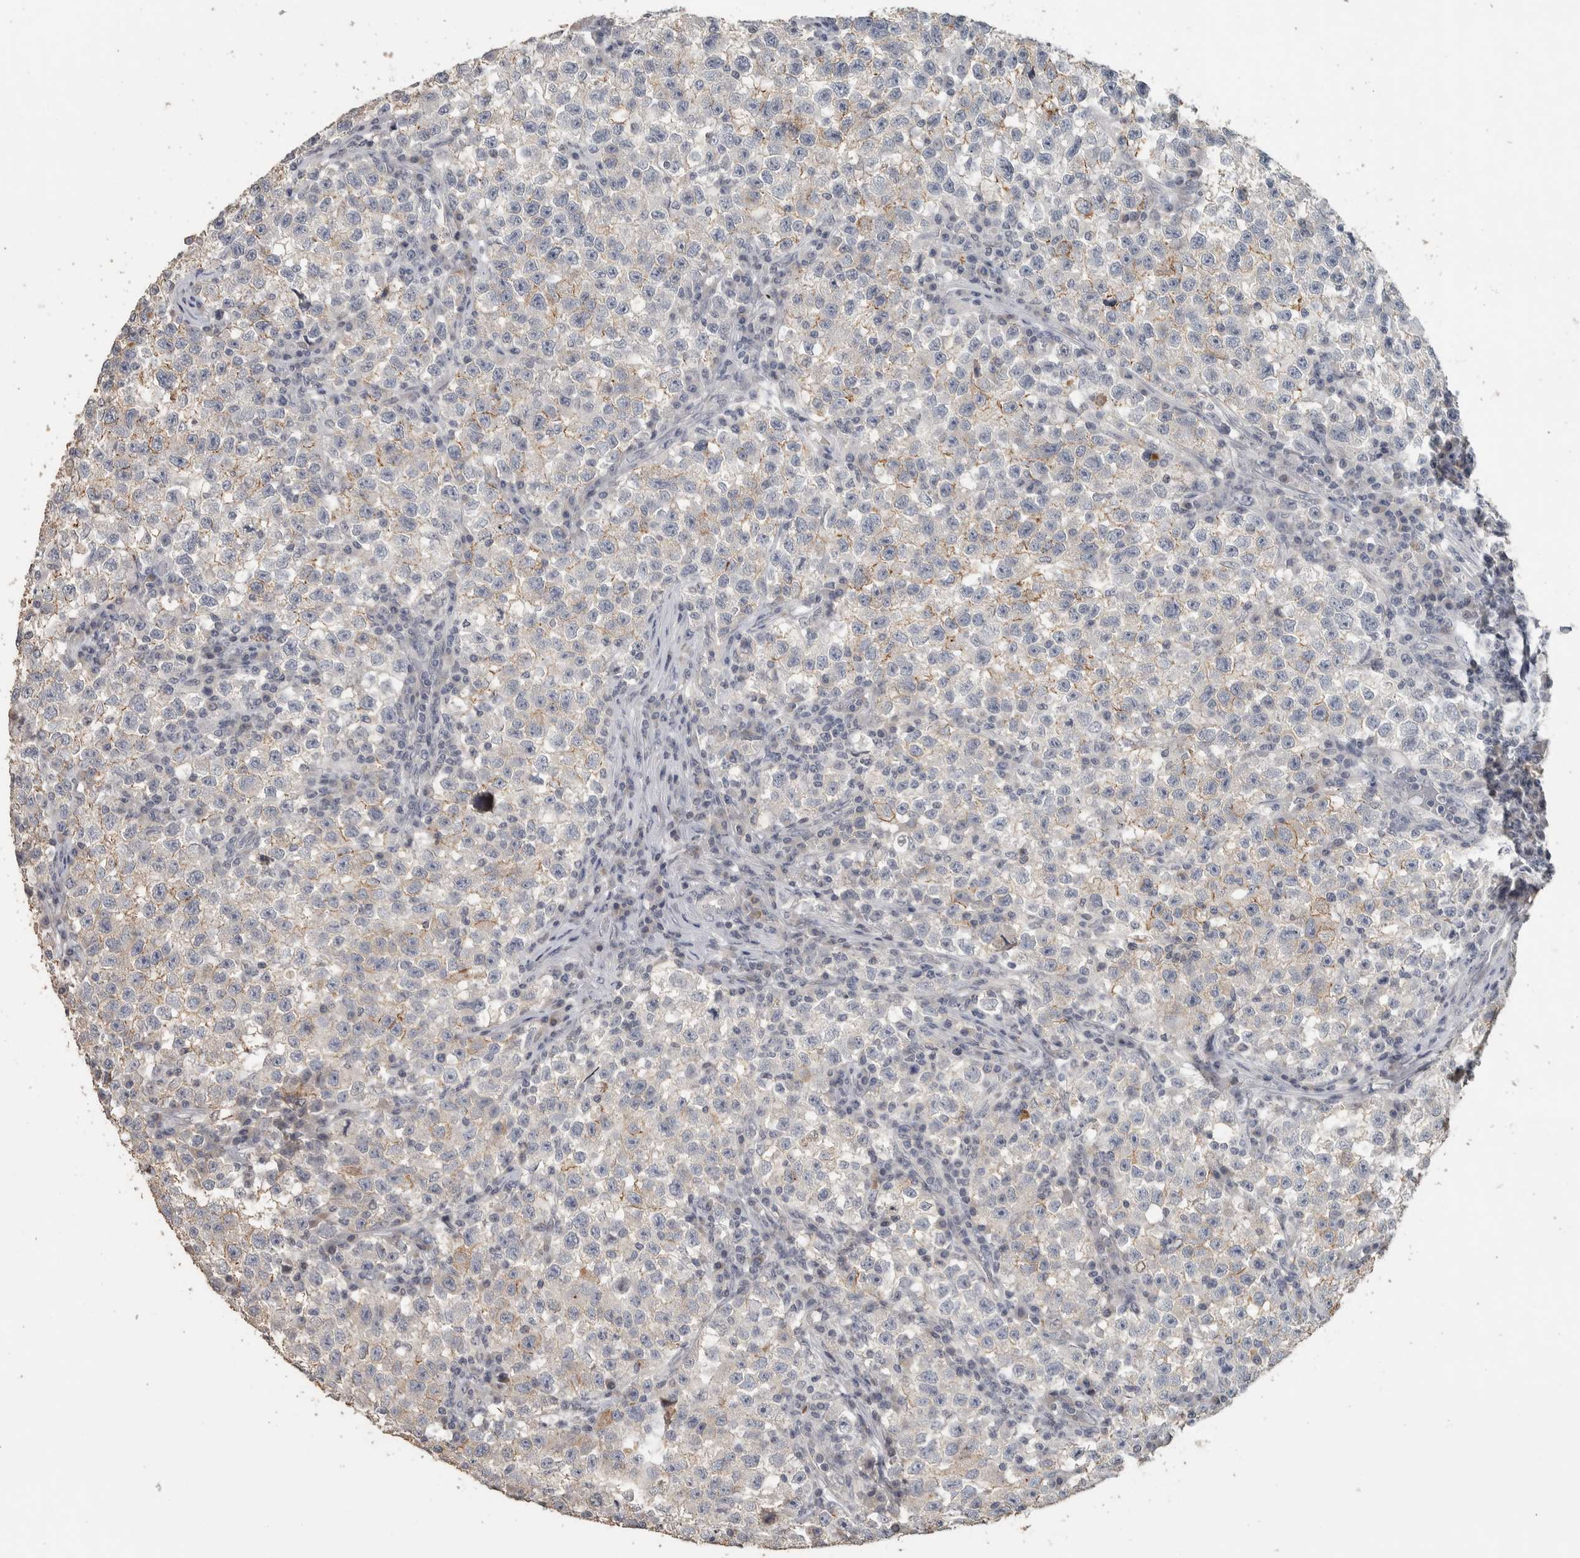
{"staining": {"intensity": "weak", "quantity": "<25%", "location": "cytoplasmic/membranous"}, "tissue": "testis cancer", "cell_type": "Tumor cells", "image_type": "cancer", "snomed": [{"axis": "morphology", "description": "Seminoma, NOS"}, {"axis": "topography", "description": "Testis"}], "caption": "A high-resolution image shows immunohistochemistry (IHC) staining of testis seminoma, which shows no significant staining in tumor cells.", "gene": "NECAB1", "patient": {"sex": "male", "age": 22}}